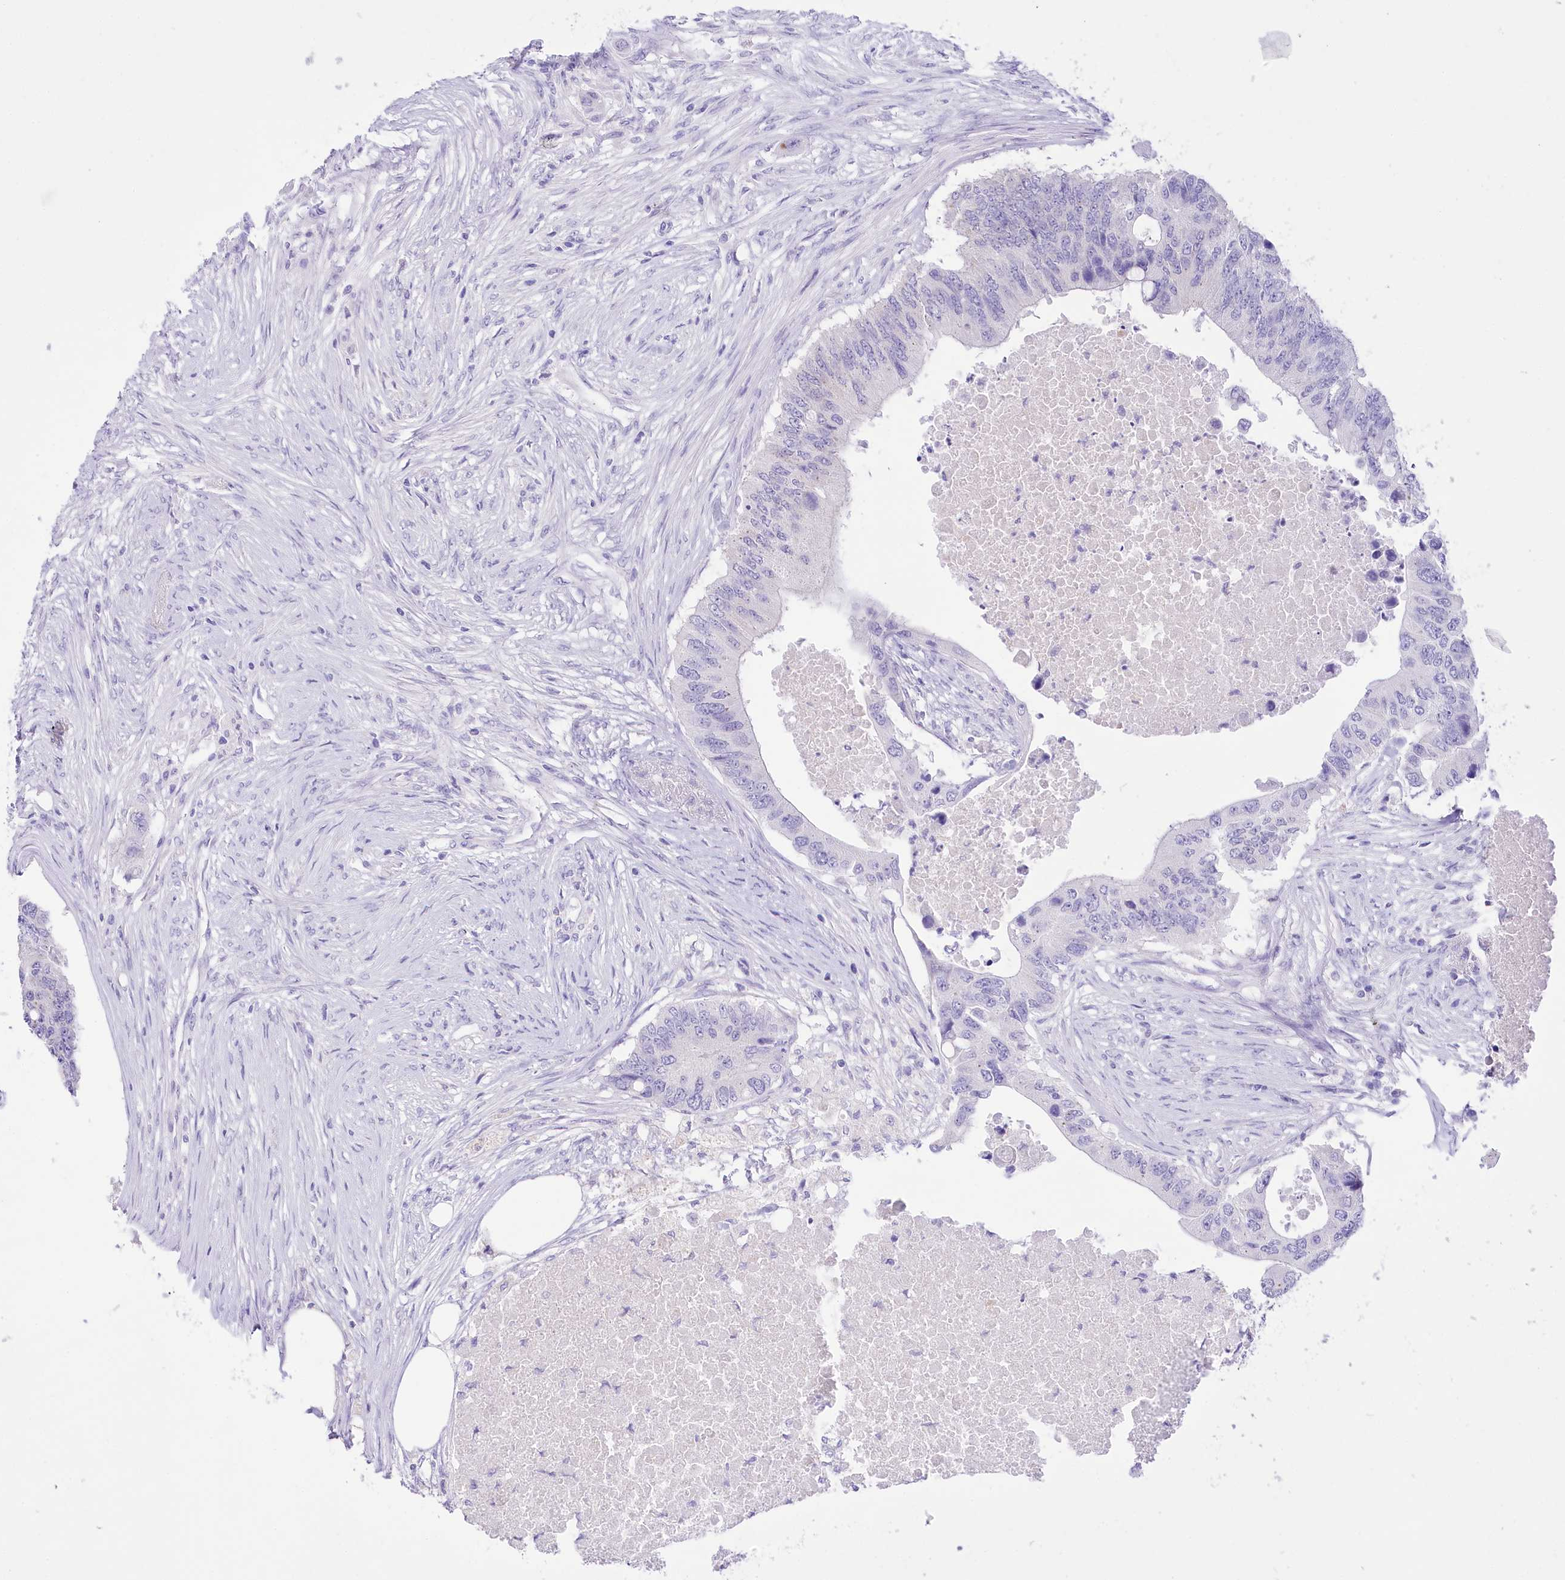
{"staining": {"intensity": "negative", "quantity": "none", "location": "none"}, "tissue": "colorectal cancer", "cell_type": "Tumor cells", "image_type": "cancer", "snomed": [{"axis": "morphology", "description": "Adenocarcinoma, NOS"}, {"axis": "topography", "description": "Colon"}], "caption": "Immunohistochemistry of colorectal cancer shows no positivity in tumor cells.", "gene": "PBLD", "patient": {"sex": "male", "age": 71}}